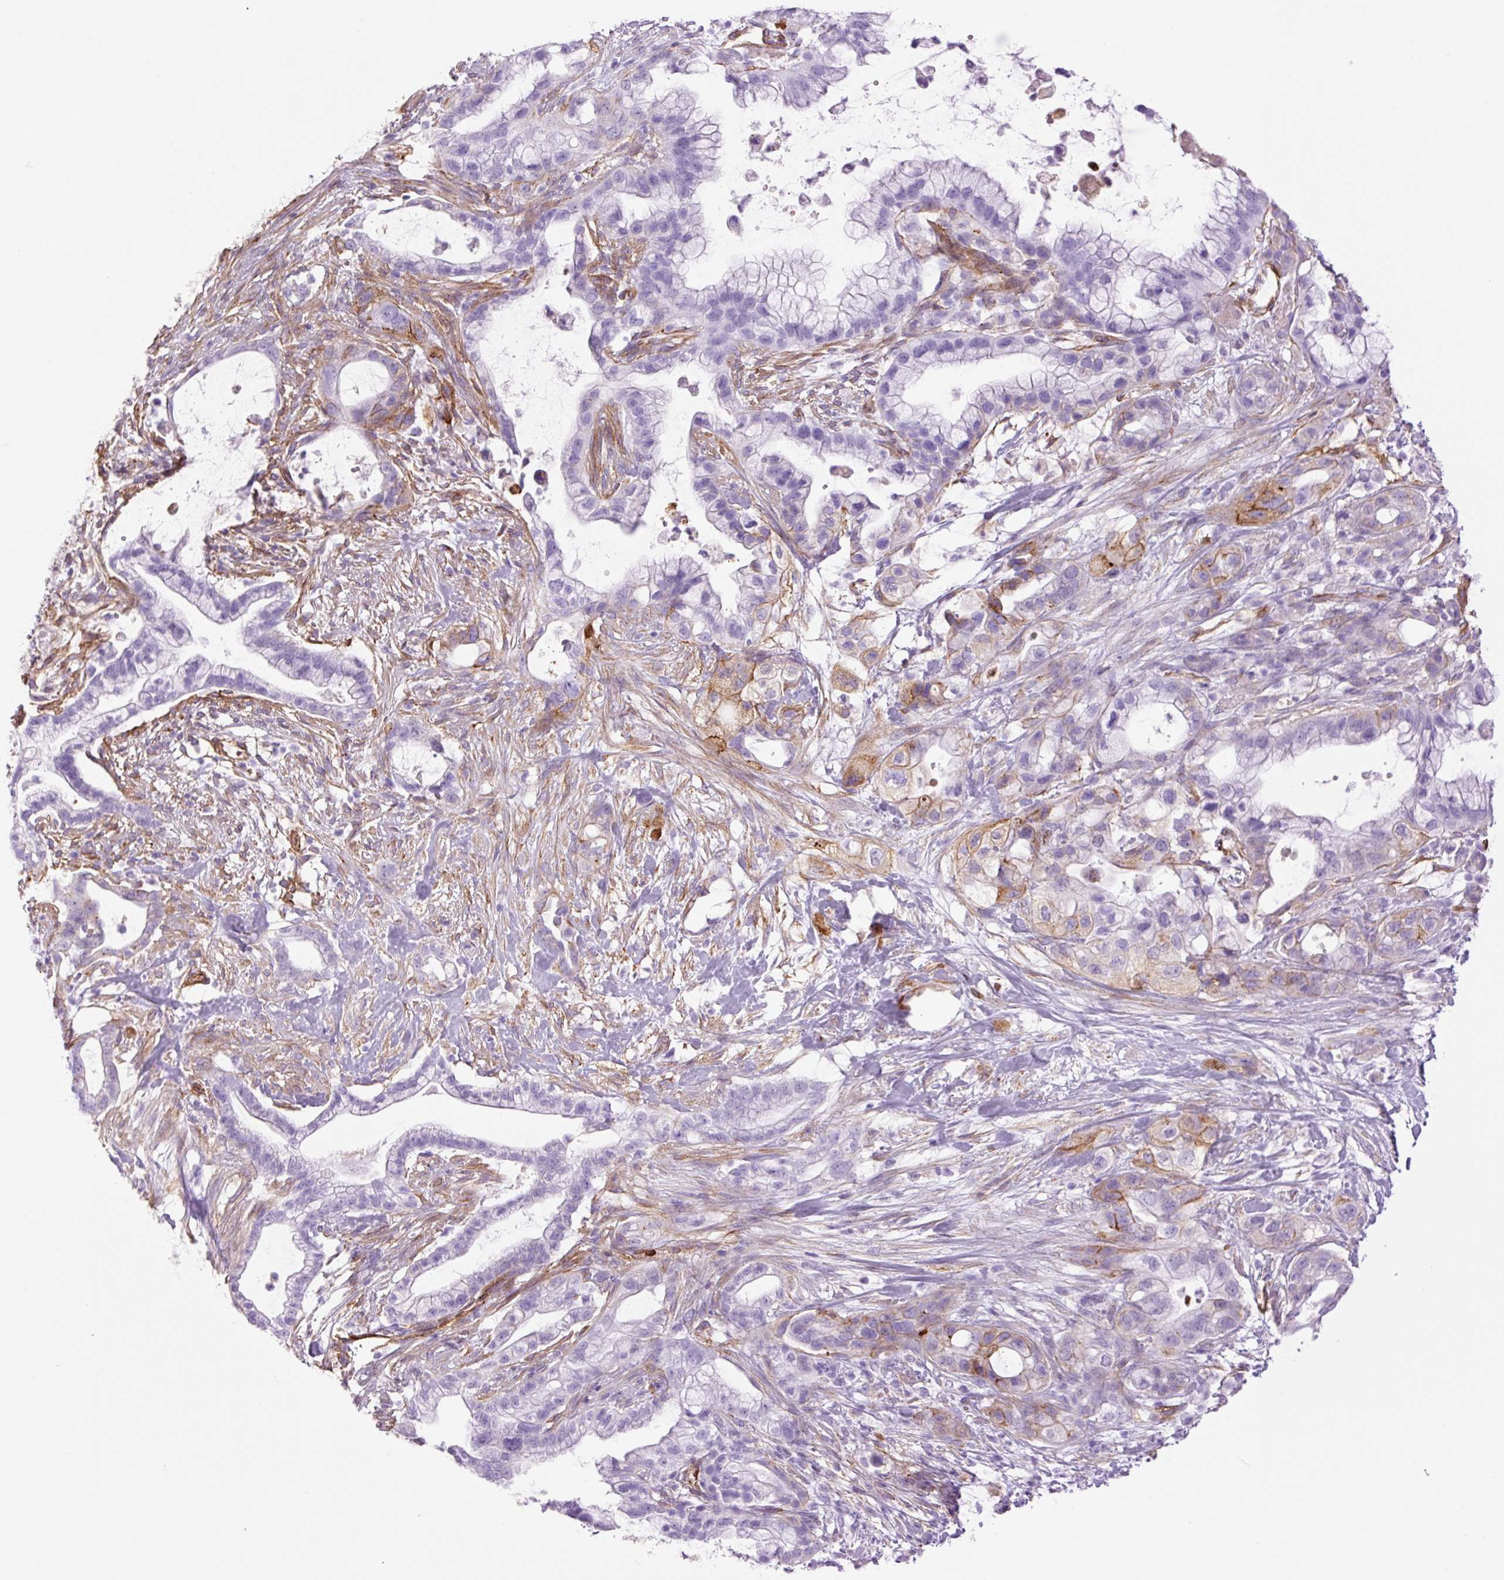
{"staining": {"intensity": "moderate", "quantity": "<25%", "location": "cytoplasmic/membranous"}, "tissue": "pancreatic cancer", "cell_type": "Tumor cells", "image_type": "cancer", "snomed": [{"axis": "morphology", "description": "Adenocarcinoma, NOS"}, {"axis": "topography", "description": "Pancreas"}], "caption": "Pancreatic cancer was stained to show a protein in brown. There is low levels of moderate cytoplasmic/membranous expression in approximately <25% of tumor cells. (IHC, brightfield microscopy, high magnification).", "gene": "CAV1", "patient": {"sex": "male", "age": 44}}